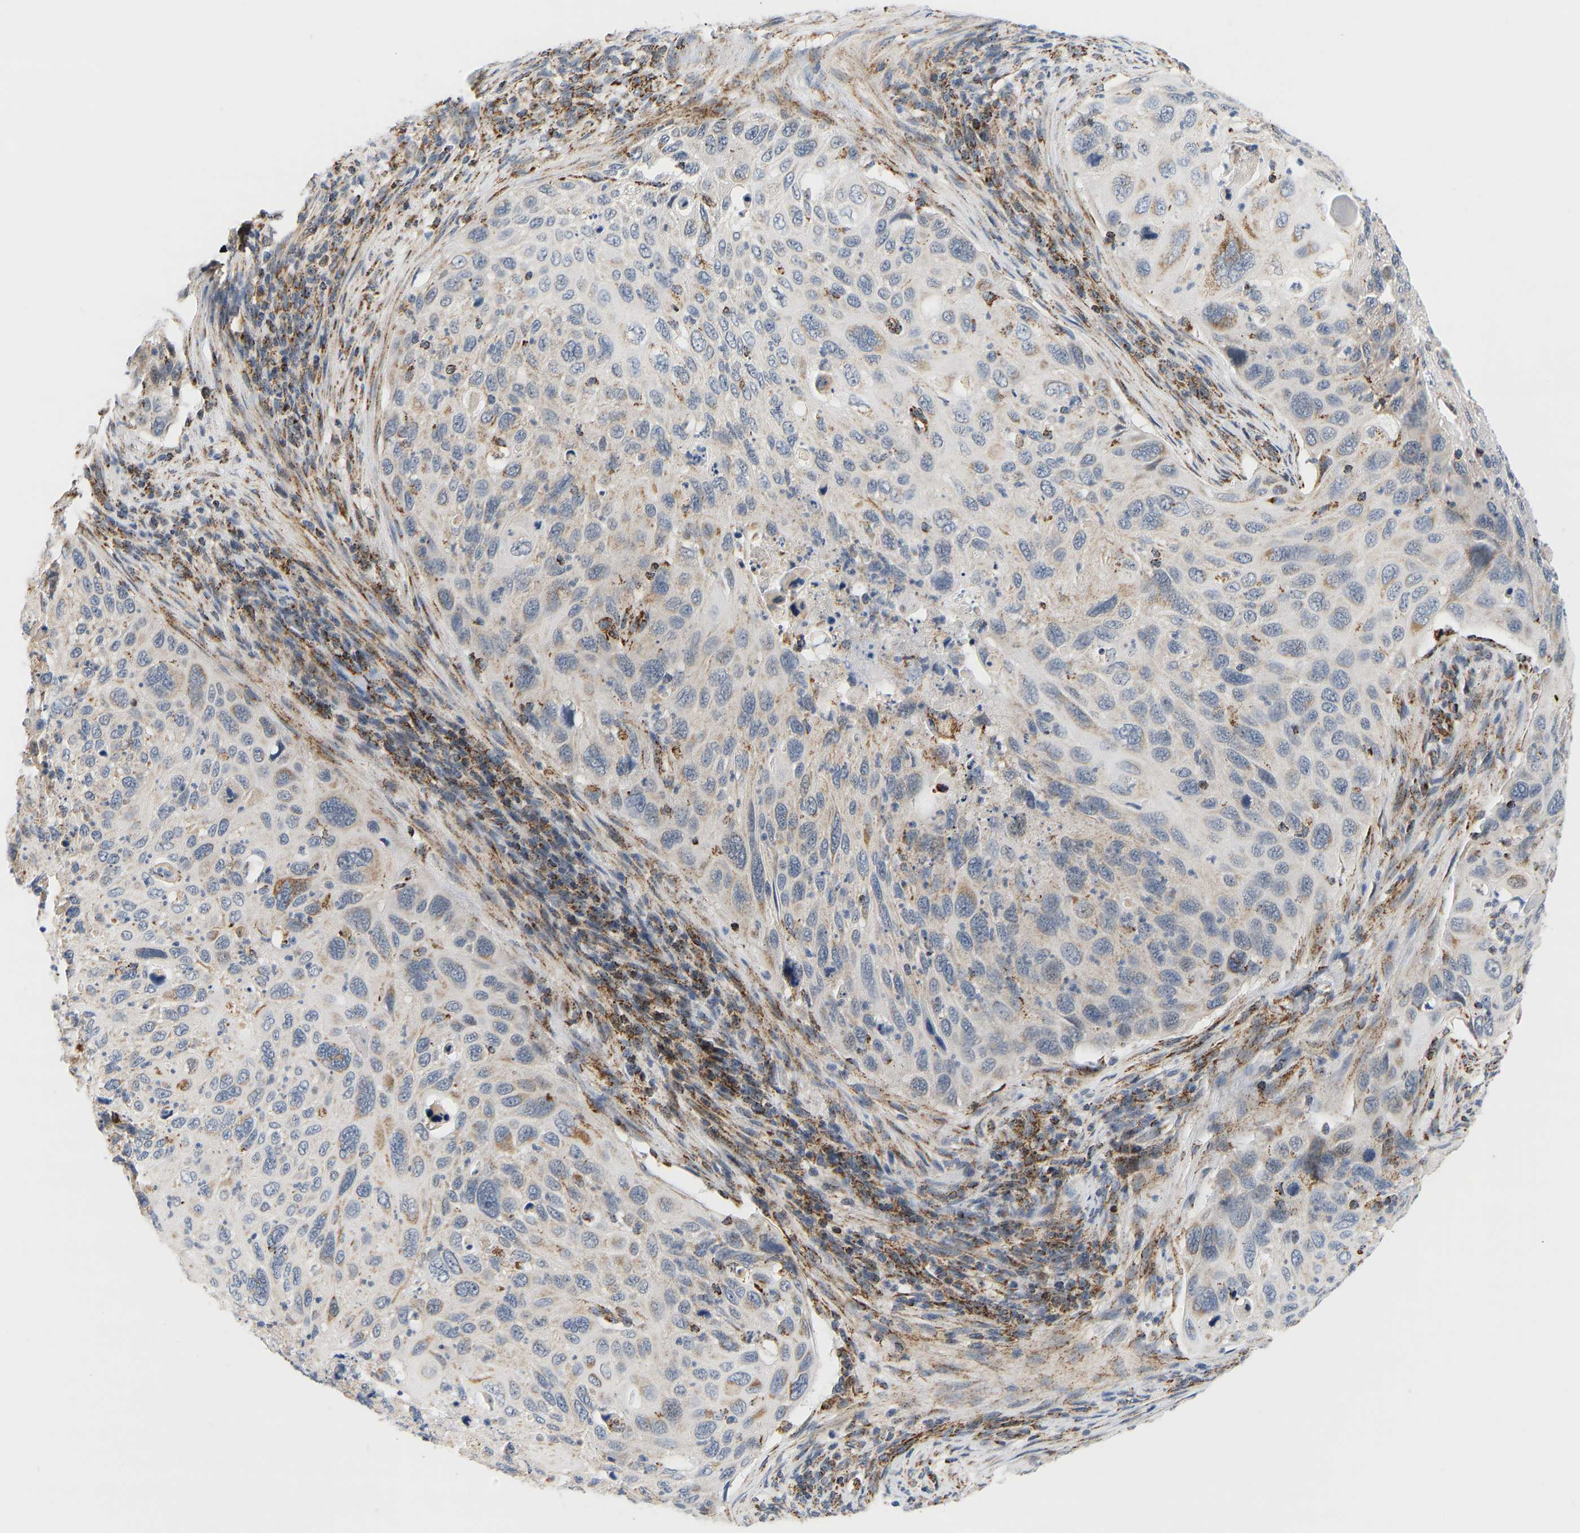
{"staining": {"intensity": "moderate", "quantity": "<25%", "location": "cytoplasmic/membranous"}, "tissue": "cervical cancer", "cell_type": "Tumor cells", "image_type": "cancer", "snomed": [{"axis": "morphology", "description": "Squamous cell carcinoma, NOS"}, {"axis": "topography", "description": "Cervix"}], "caption": "An image of human cervical squamous cell carcinoma stained for a protein demonstrates moderate cytoplasmic/membranous brown staining in tumor cells. (IHC, brightfield microscopy, high magnification).", "gene": "GPSM2", "patient": {"sex": "female", "age": 70}}